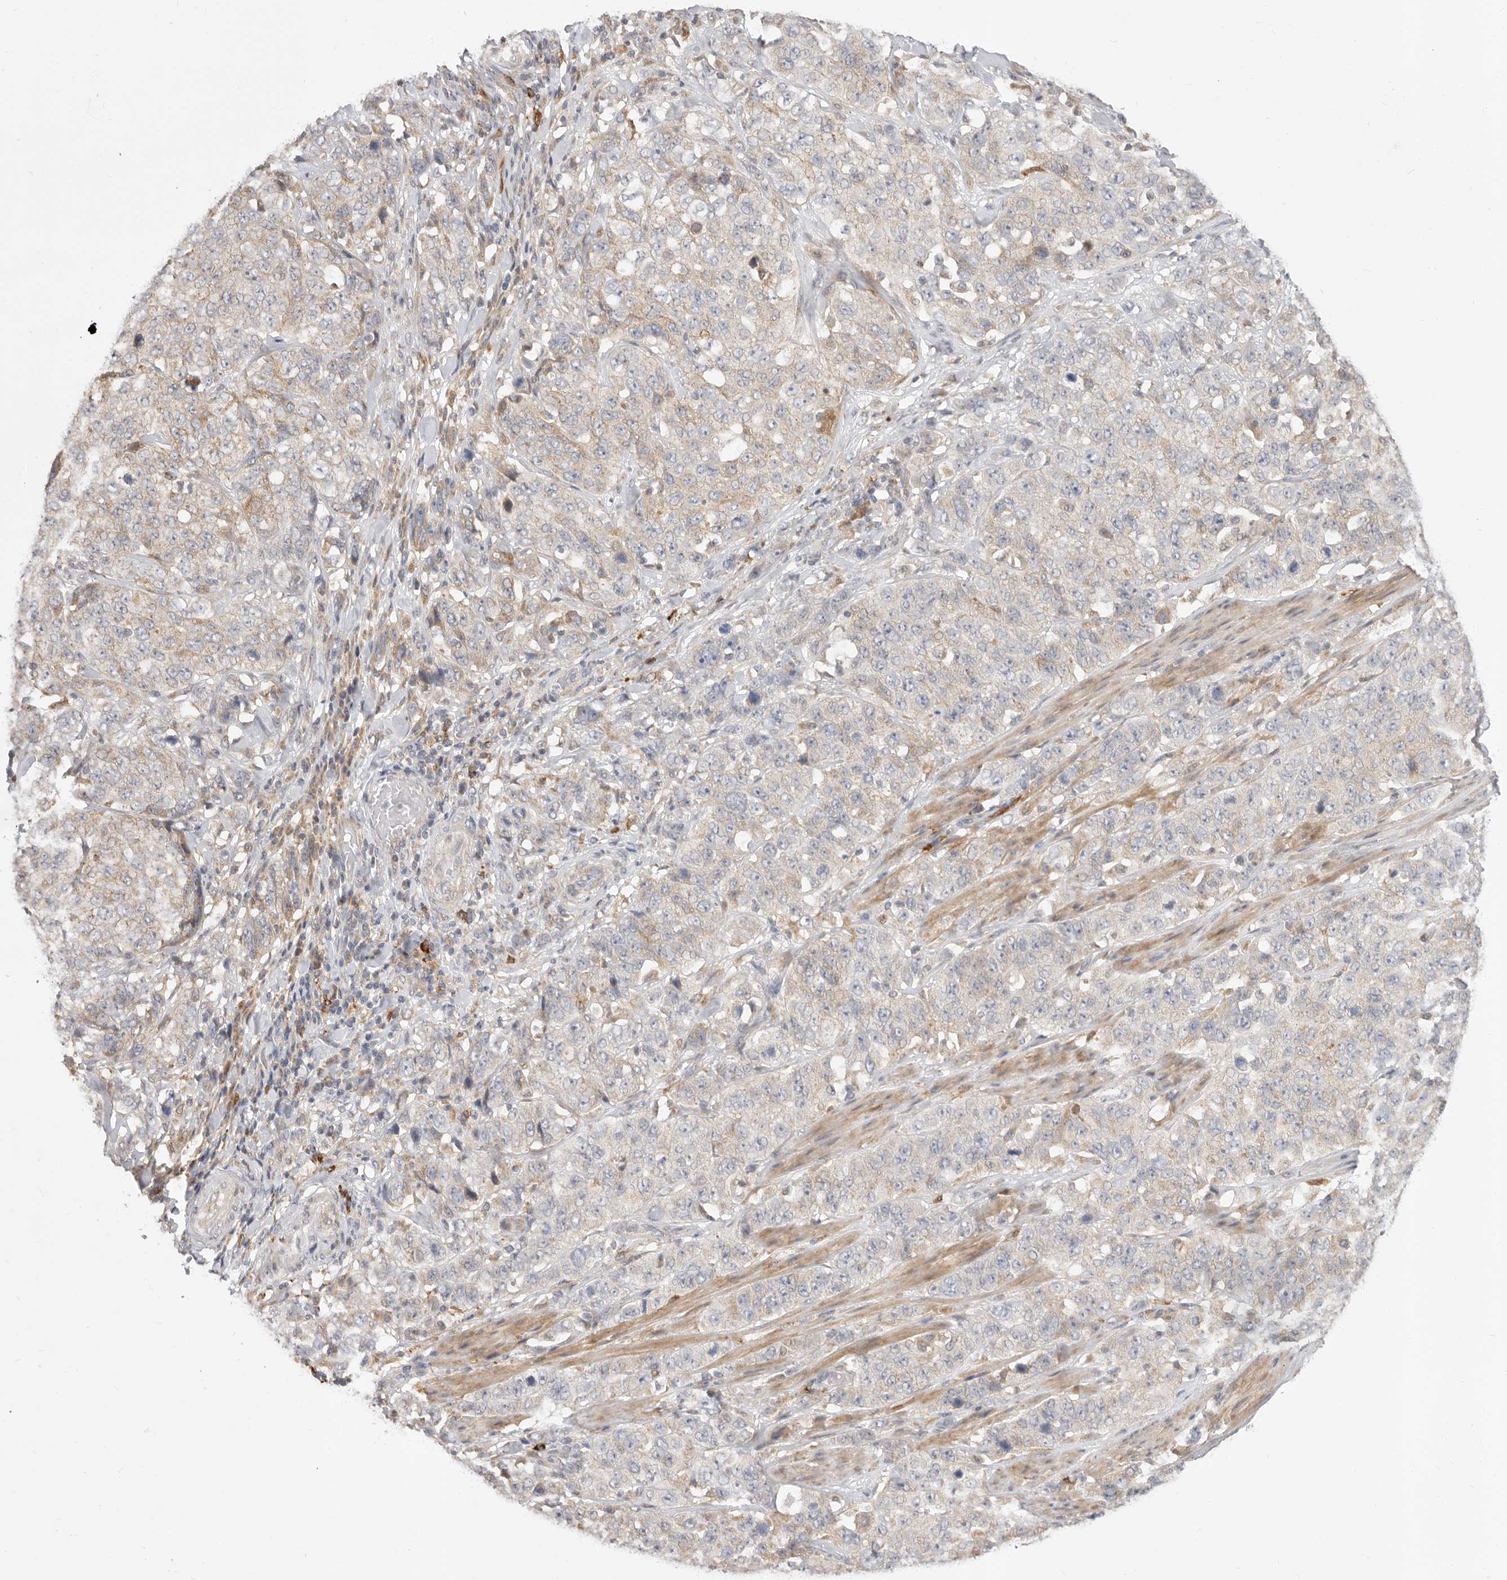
{"staining": {"intensity": "weak", "quantity": "<25%", "location": "cytoplasmic/membranous"}, "tissue": "stomach cancer", "cell_type": "Tumor cells", "image_type": "cancer", "snomed": [{"axis": "morphology", "description": "Adenocarcinoma, NOS"}, {"axis": "topography", "description": "Stomach"}], "caption": "A high-resolution image shows immunohistochemistry (IHC) staining of stomach cancer (adenocarcinoma), which shows no significant expression in tumor cells.", "gene": "USH1C", "patient": {"sex": "male", "age": 48}}